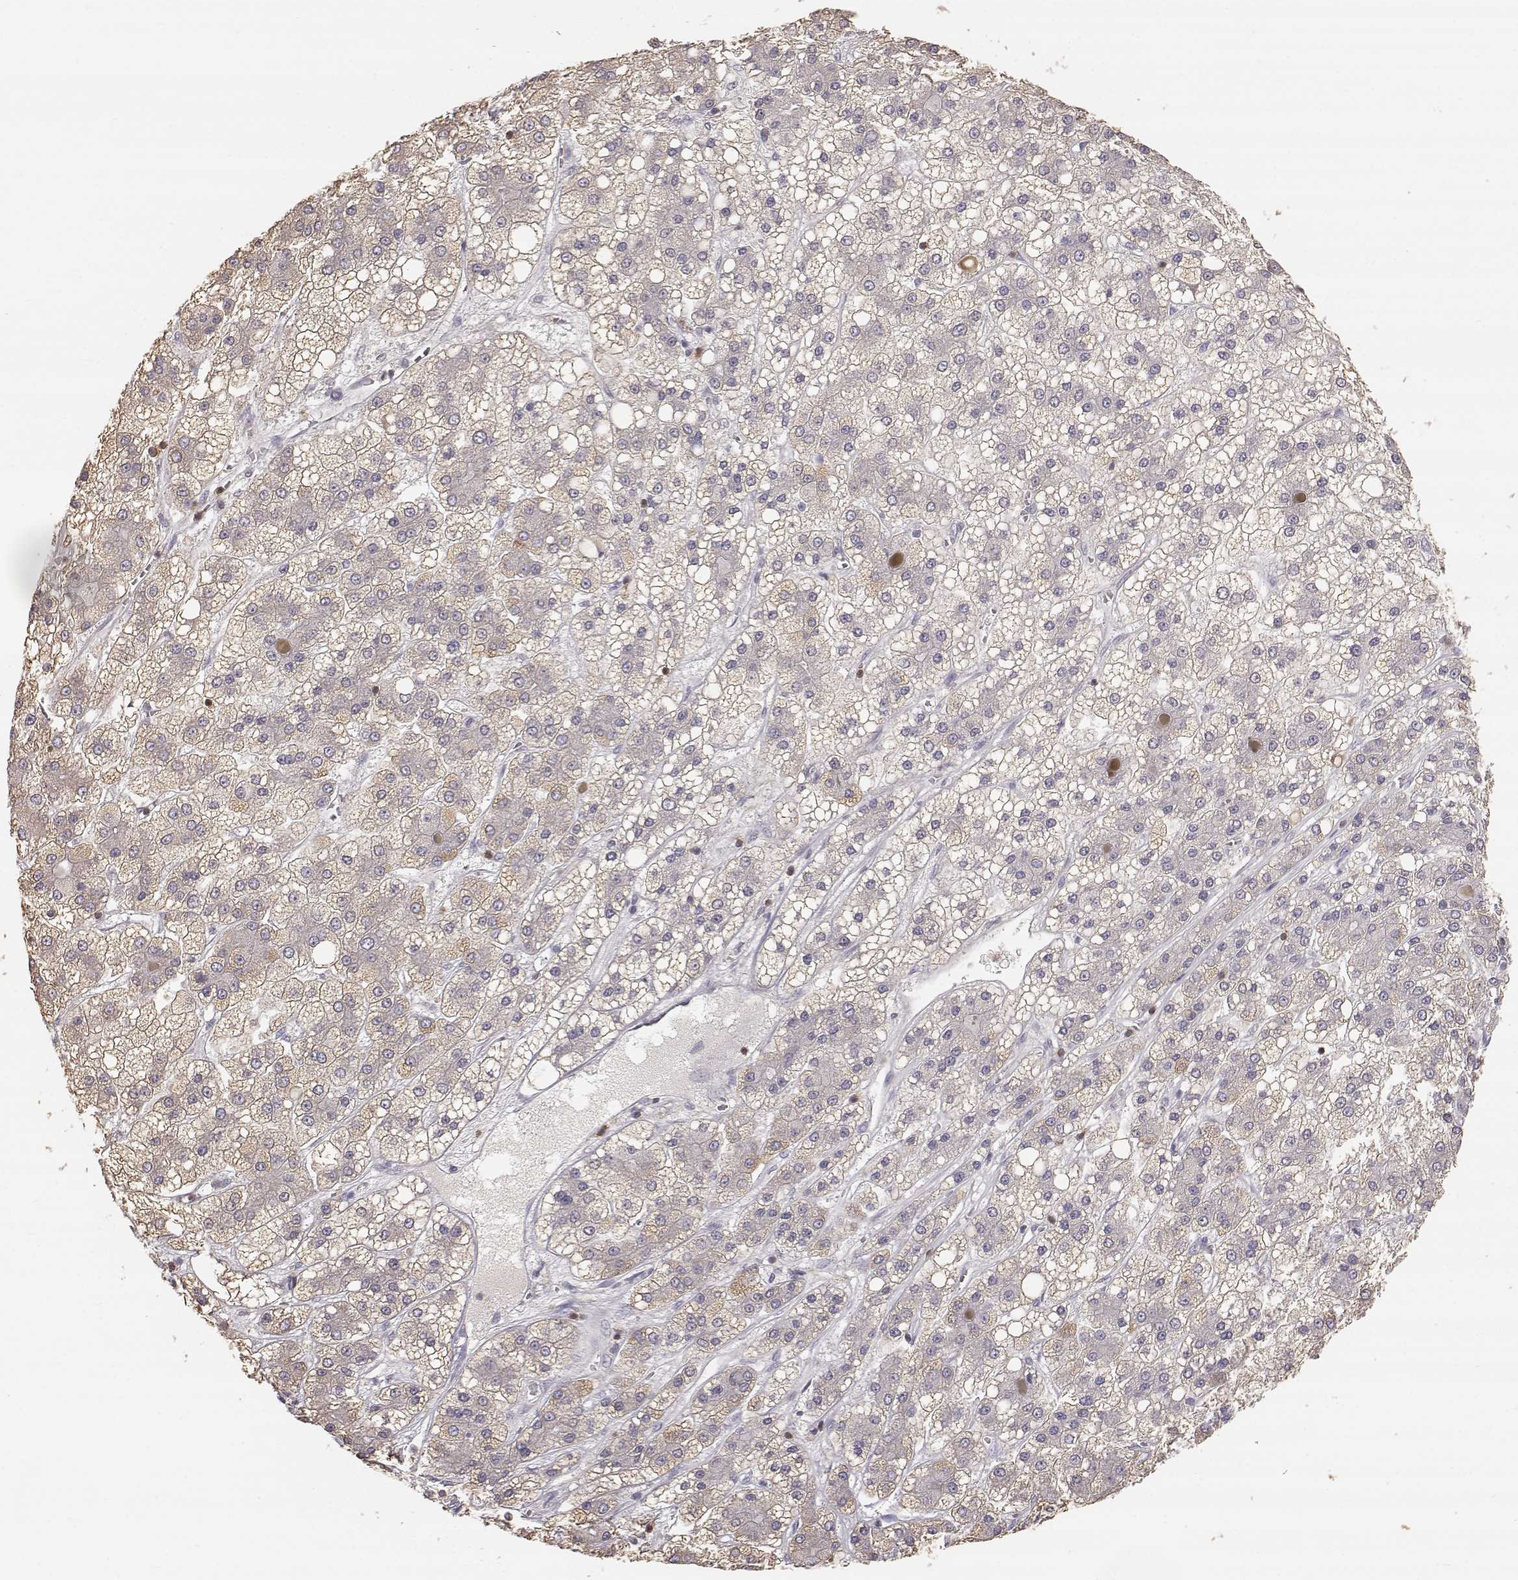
{"staining": {"intensity": "weak", "quantity": ">75%", "location": "cytoplasmic/membranous"}, "tissue": "liver cancer", "cell_type": "Tumor cells", "image_type": "cancer", "snomed": [{"axis": "morphology", "description": "Carcinoma, Hepatocellular, NOS"}, {"axis": "topography", "description": "Liver"}], "caption": "Liver cancer stained with IHC displays weak cytoplasmic/membranous staining in approximately >75% of tumor cells.", "gene": "GRAP2", "patient": {"sex": "male", "age": 73}}